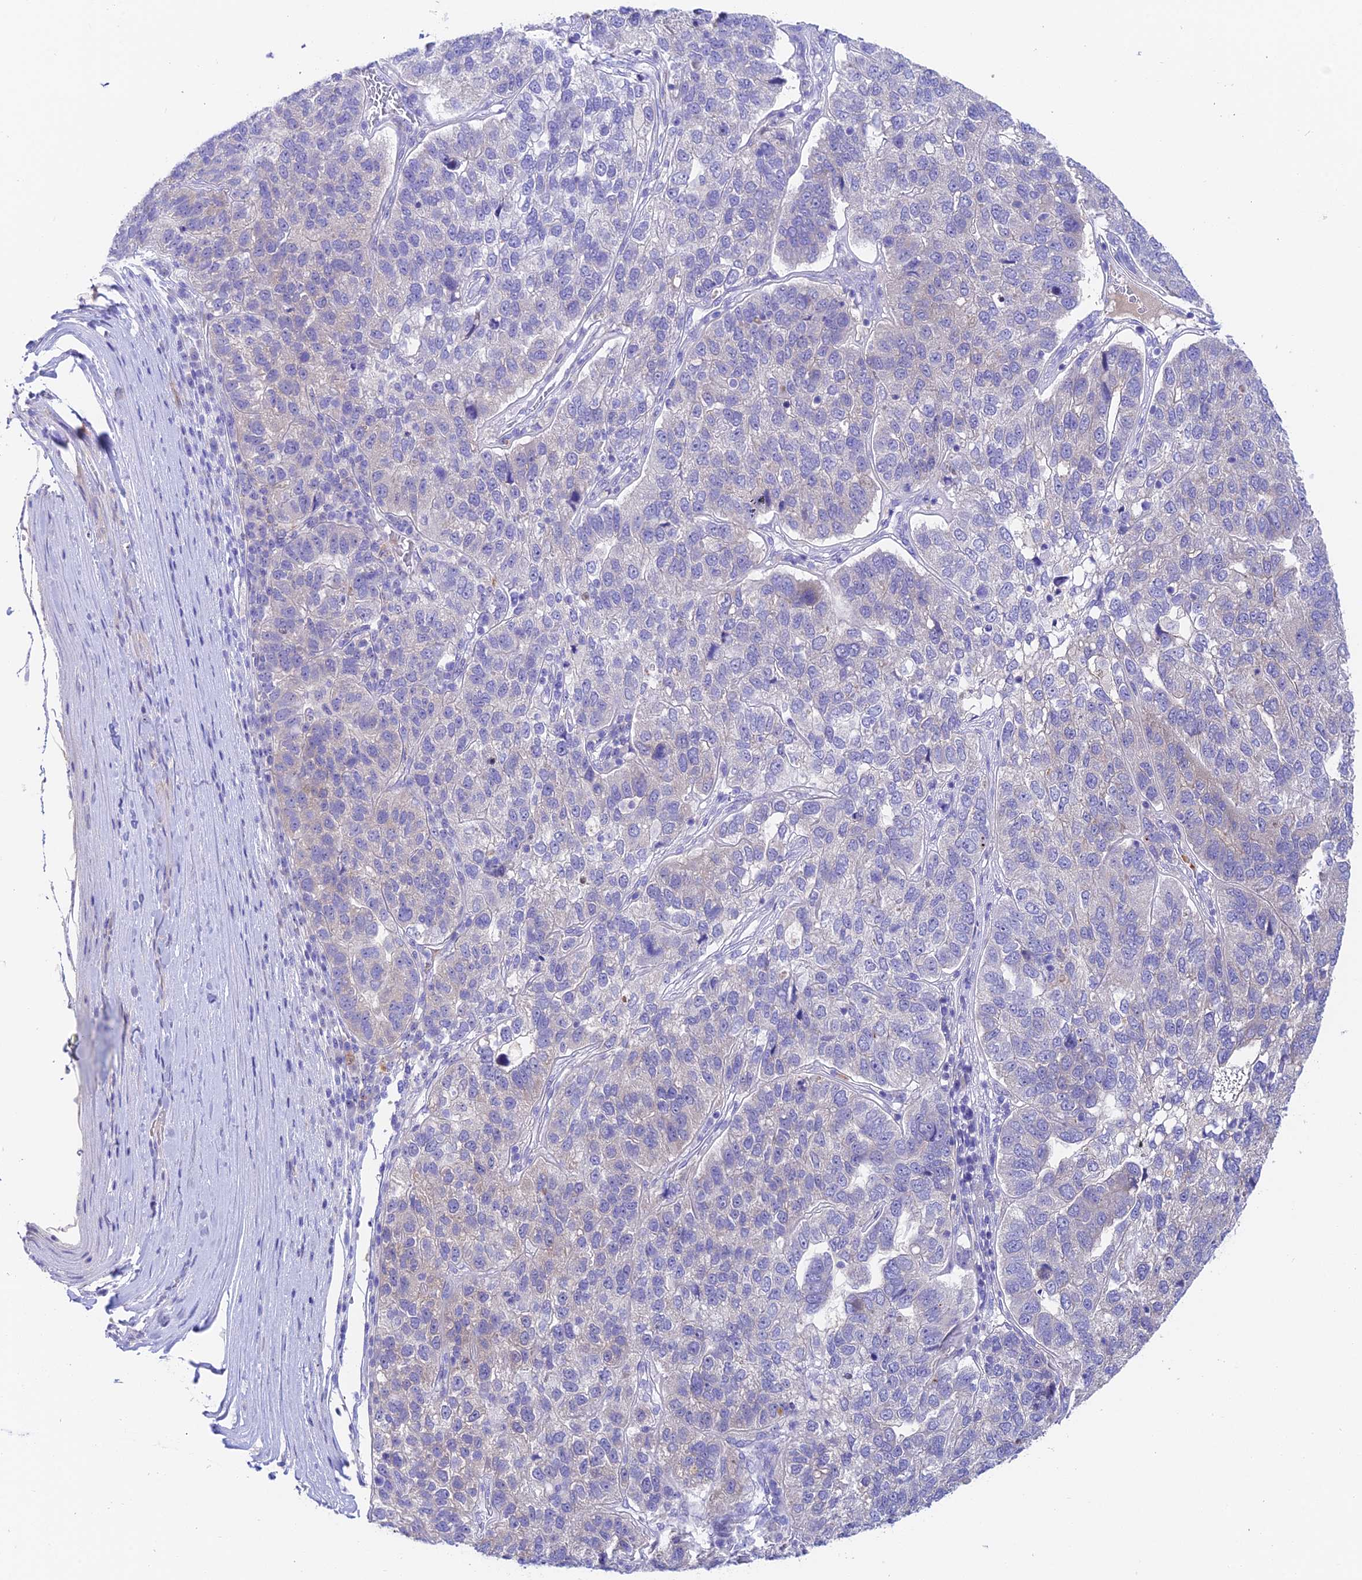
{"staining": {"intensity": "negative", "quantity": "none", "location": "none"}, "tissue": "pancreatic cancer", "cell_type": "Tumor cells", "image_type": "cancer", "snomed": [{"axis": "morphology", "description": "Adenocarcinoma, NOS"}, {"axis": "topography", "description": "Pancreas"}], "caption": "The immunohistochemistry (IHC) photomicrograph has no significant expression in tumor cells of pancreatic cancer (adenocarcinoma) tissue.", "gene": "DUSP29", "patient": {"sex": "female", "age": 61}}